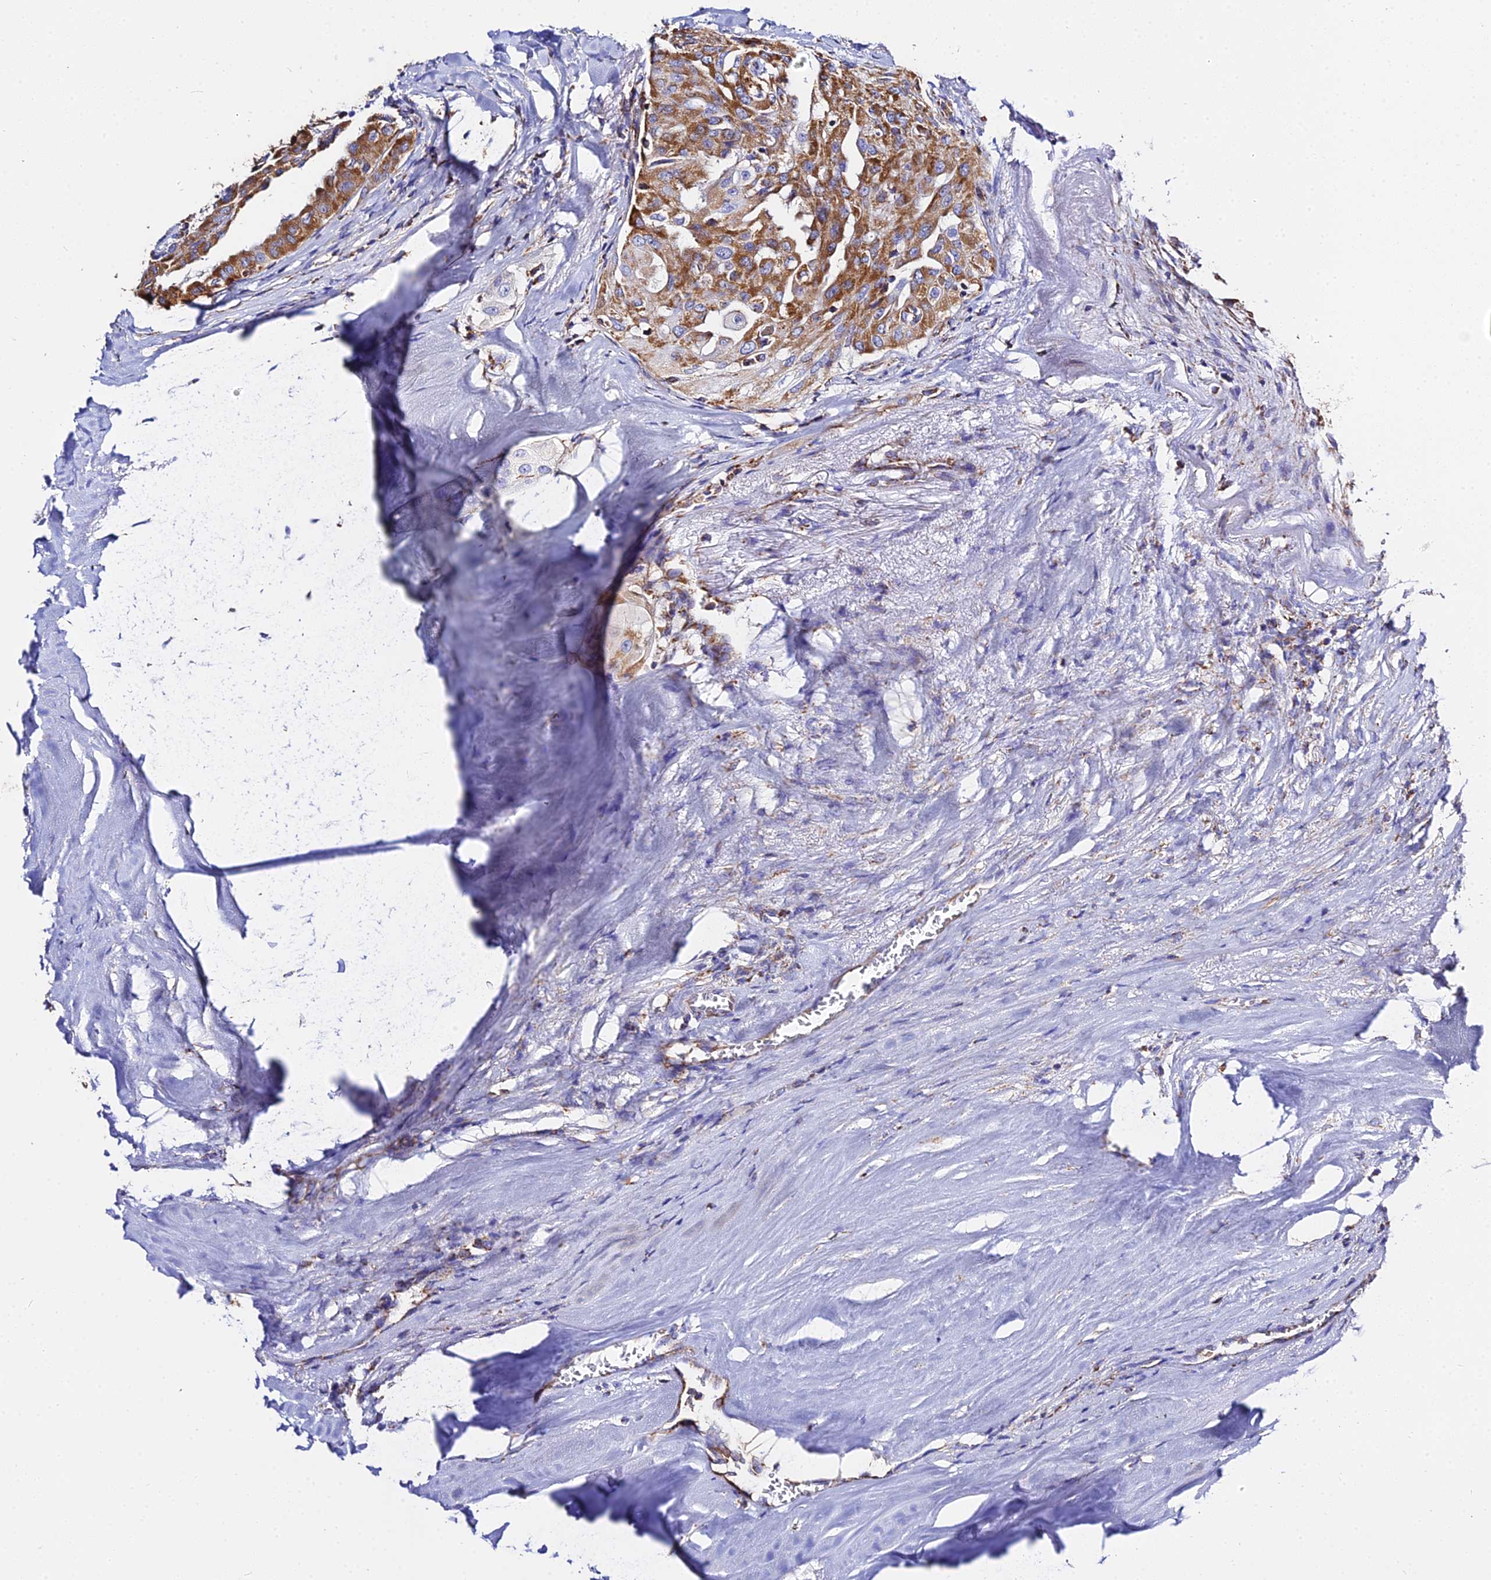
{"staining": {"intensity": "strong", "quantity": ">75%", "location": "cytoplasmic/membranous"}, "tissue": "thyroid cancer", "cell_type": "Tumor cells", "image_type": "cancer", "snomed": [{"axis": "morphology", "description": "Papillary adenocarcinoma, NOS"}, {"axis": "topography", "description": "Thyroid gland"}], "caption": "Immunohistochemical staining of human thyroid cancer shows strong cytoplasmic/membranous protein expression in about >75% of tumor cells.", "gene": "ZNF573", "patient": {"sex": "female", "age": 59}}